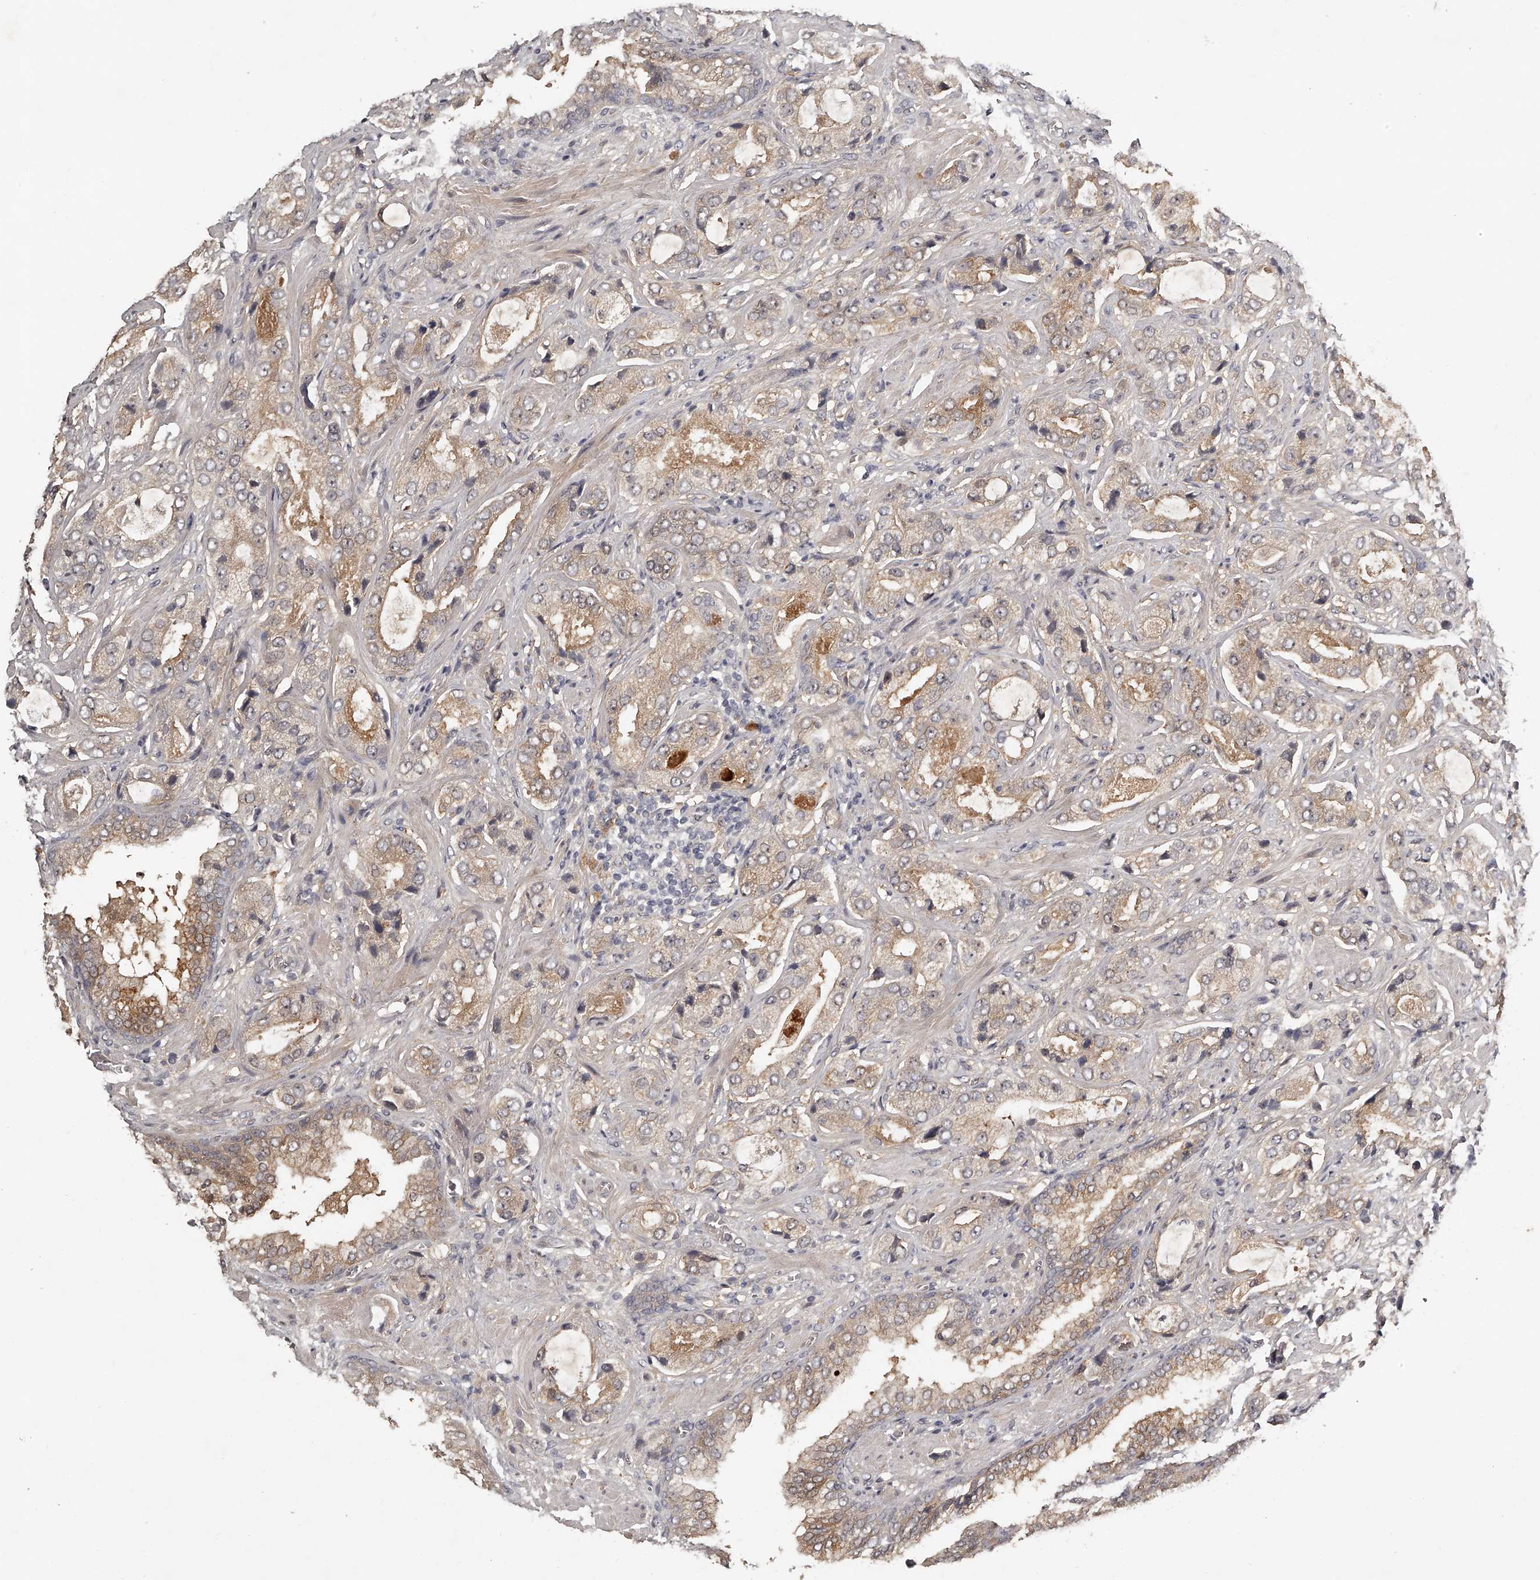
{"staining": {"intensity": "moderate", "quantity": "<25%", "location": "cytoplasmic/membranous"}, "tissue": "prostate cancer", "cell_type": "Tumor cells", "image_type": "cancer", "snomed": [{"axis": "morphology", "description": "Normal tissue, NOS"}, {"axis": "morphology", "description": "Adenocarcinoma, High grade"}, {"axis": "topography", "description": "Prostate"}, {"axis": "topography", "description": "Peripheral nerve tissue"}], "caption": "Tumor cells exhibit moderate cytoplasmic/membranous staining in about <25% of cells in prostate cancer.", "gene": "GGCT", "patient": {"sex": "male", "age": 59}}